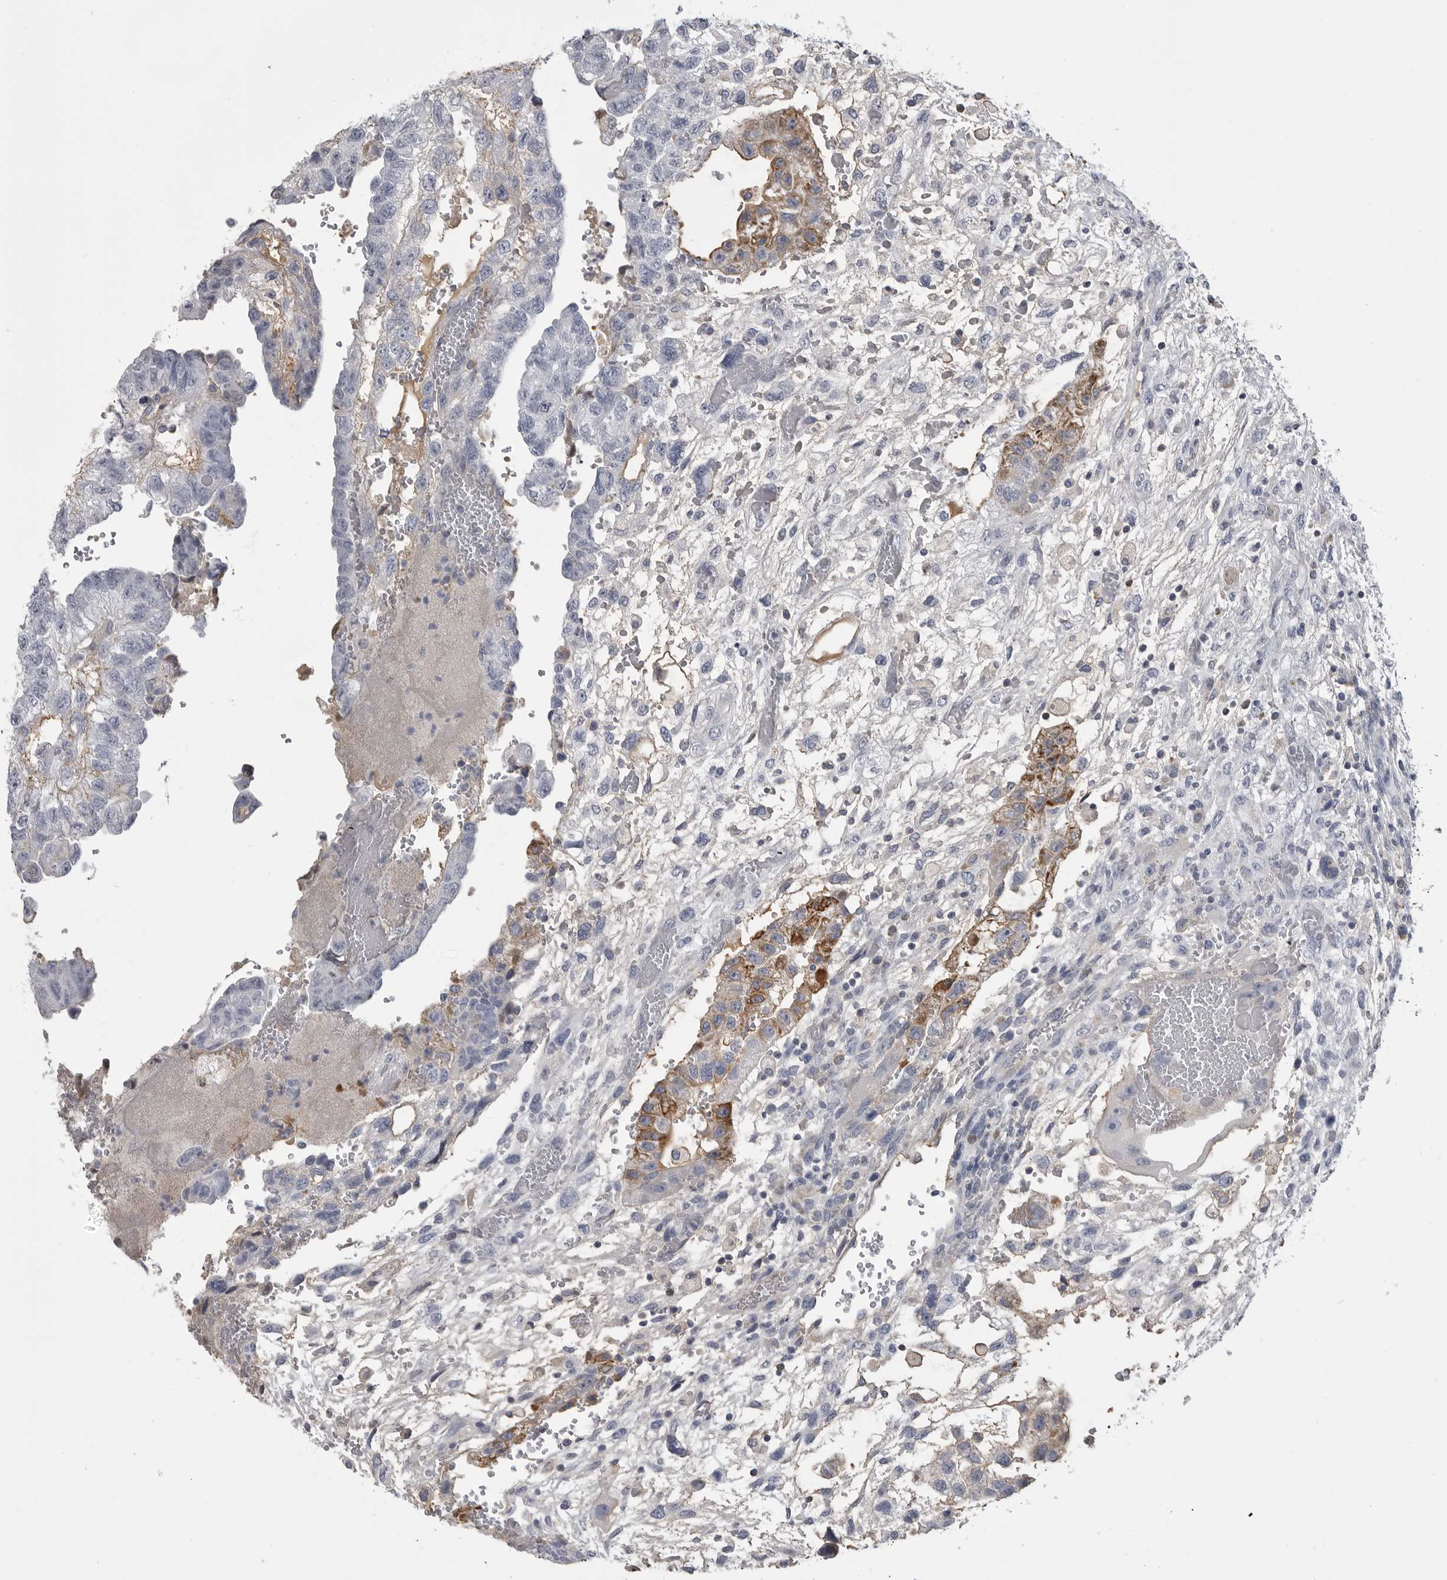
{"staining": {"intensity": "moderate", "quantity": "25%-75%", "location": "cytoplasmic/membranous"}, "tissue": "testis cancer", "cell_type": "Tumor cells", "image_type": "cancer", "snomed": [{"axis": "morphology", "description": "Carcinoma, Embryonal, NOS"}, {"axis": "topography", "description": "Testis"}], "caption": "This micrograph demonstrates immunohistochemistry (IHC) staining of human testis embryonal carcinoma, with medium moderate cytoplasmic/membranous positivity in about 25%-75% of tumor cells.", "gene": "FKBP2", "patient": {"sex": "male", "age": 36}}